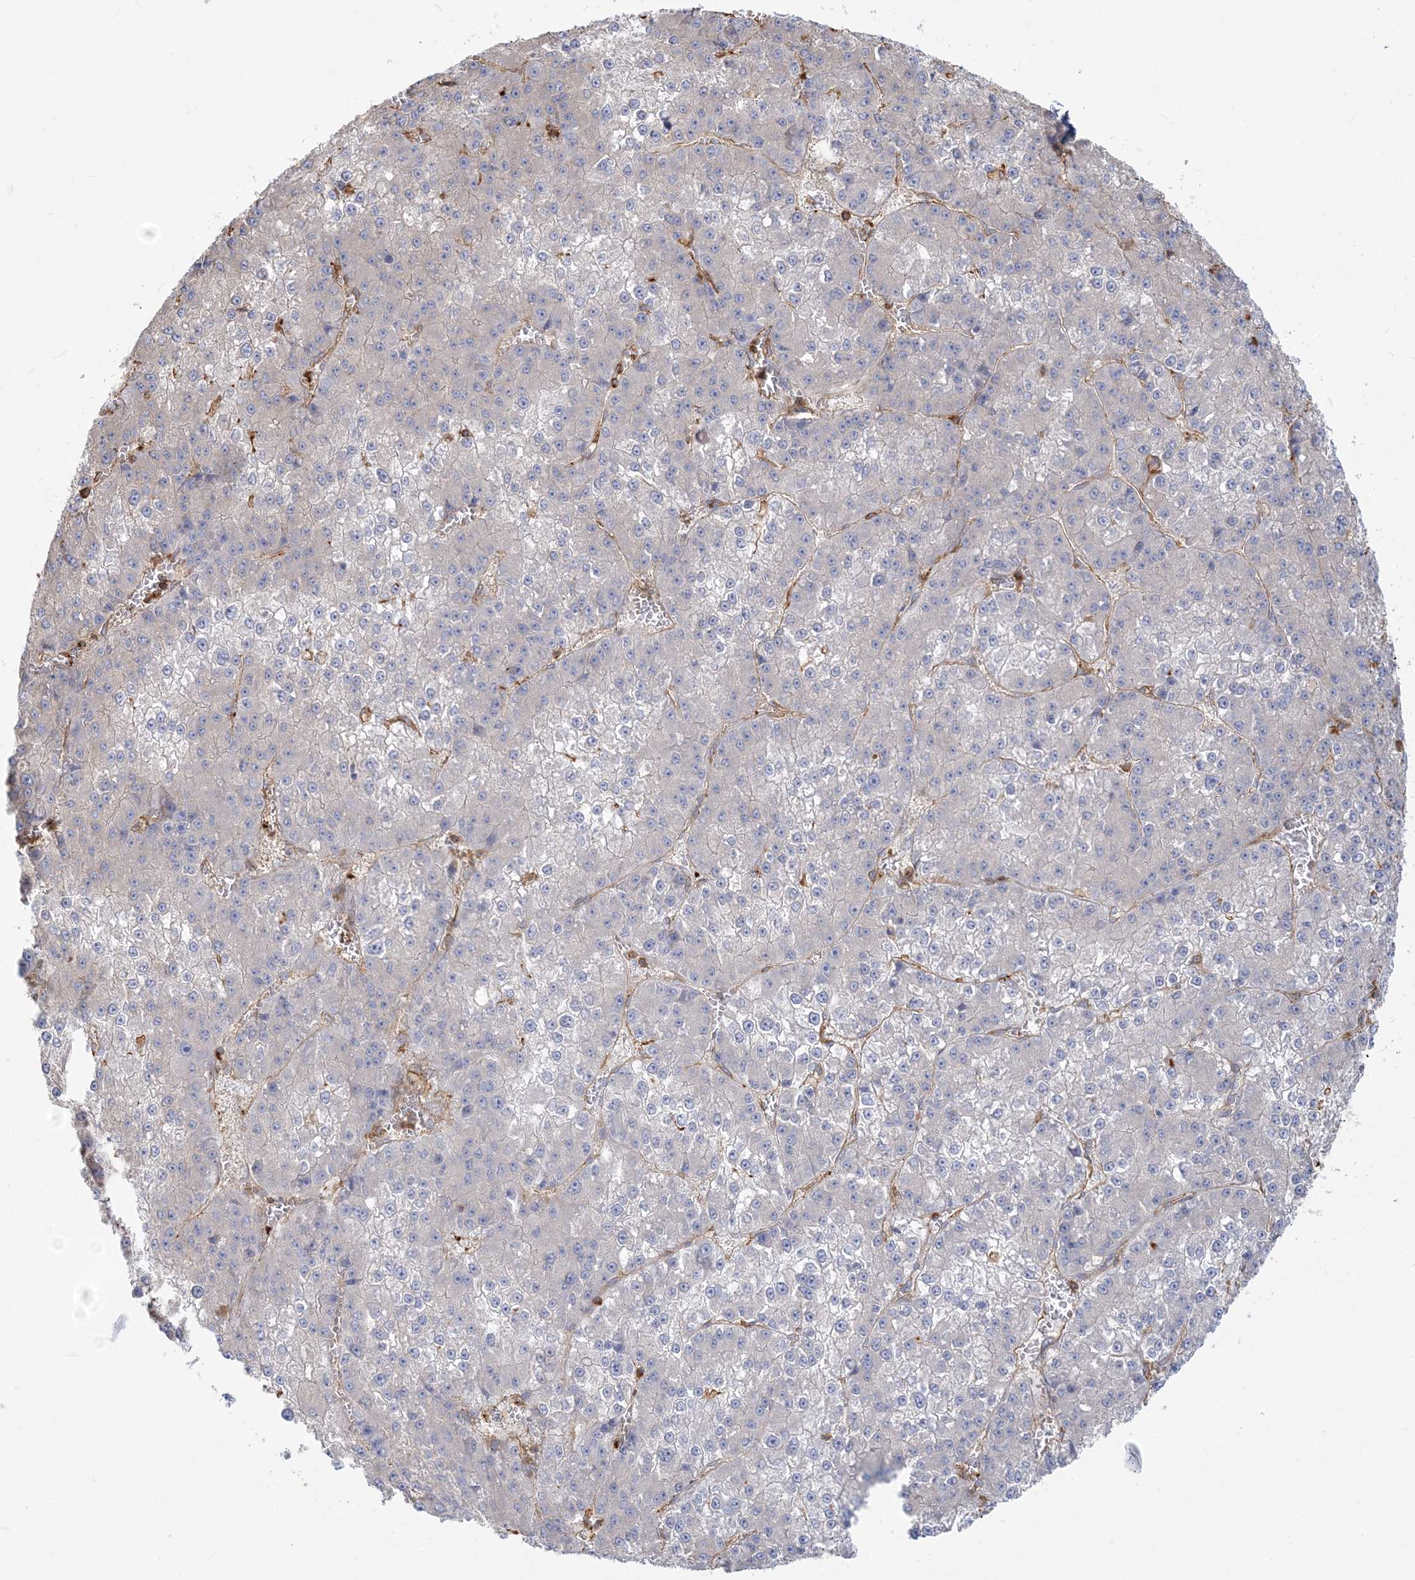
{"staining": {"intensity": "negative", "quantity": "none", "location": "none"}, "tissue": "liver cancer", "cell_type": "Tumor cells", "image_type": "cancer", "snomed": [{"axis": "morphology", "description": "Carcinoma, Hepatocellular, NOS"}, {"axis": "topography", "description": "Liver"}], "caption": "This is an IHC image of human liver cancer (hepatocellular carcinoma). There is no staining in tumor cells.", "gene": "ANKS1A", "patient": {"sex": "female", "age": 73}}